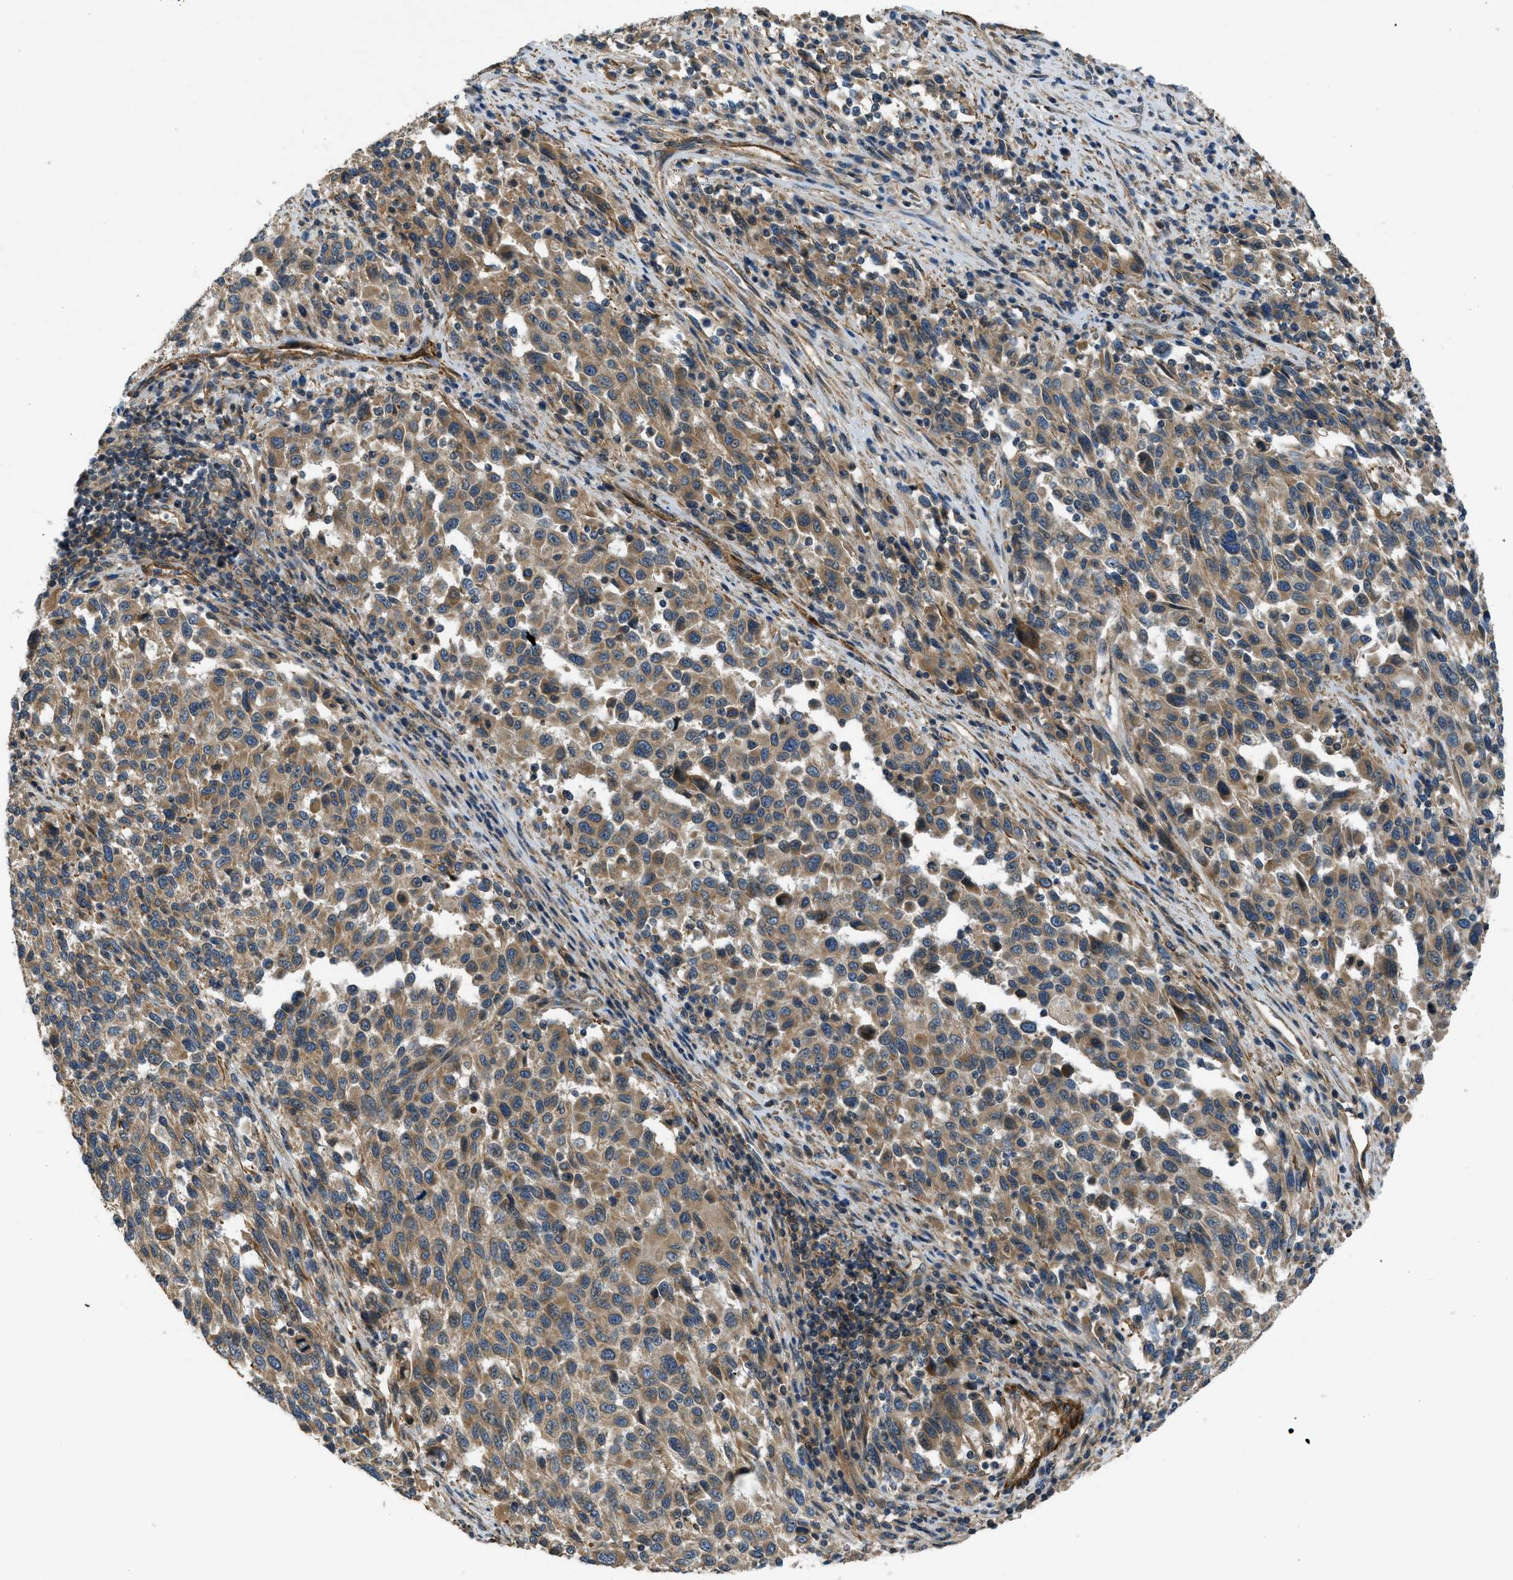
{"staining": {"intensity": "moderate", "quantity": ">75%", "location": "cytoplasmic/membranous"}, "tissue": "melanoma", "cell_type": "Tumor cells", "image_type": "cancer", "snomed": [{"axis": "morphology", "description": "Malignant melanoma, Metastatic site"}, {"axis": "topography", "description": "Lymph node"}], "caption": "Moderate cytoplasmic/membranous positivity is appreciated in approximately >75% of tumor cells in melanoma. (IHC, brightfield microscopy, high magnification).", "gene": "VEZT", "patient": {"sex": "male", "age": 61}}